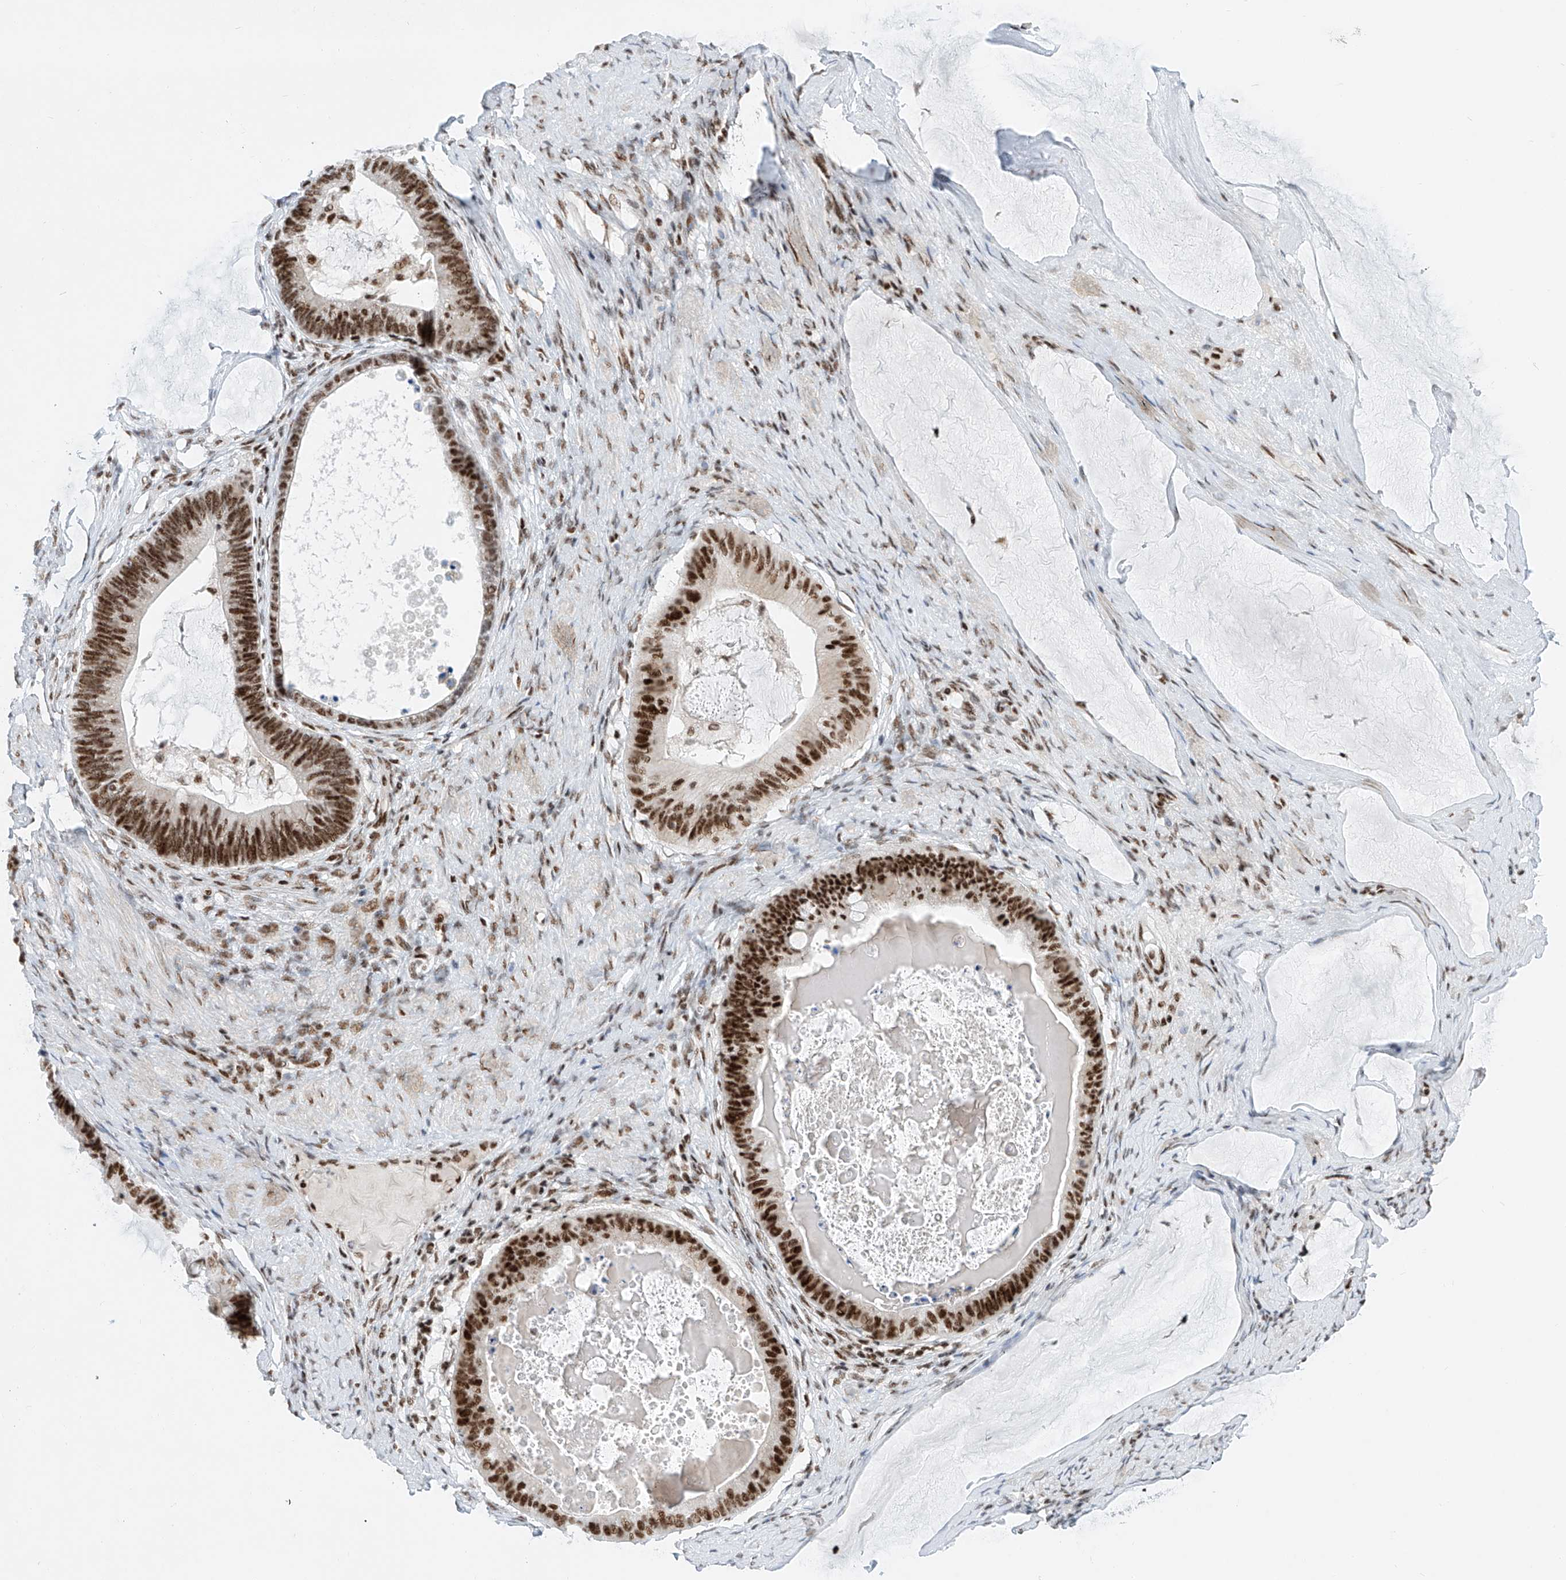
{"staining": {"intensity": "strong", "quantity": ">75%", "location": "nuclear"}, "tissue": "ovarian cancer", "cell_type": "Tumor cells", "image_type": "cancer", "snomed": [{"axis": "morphology", "description": "Cystadenocarcinoma, mucinous, NOS"}, {"axis": "topography", "description": "Ovary"}], "caption": "Immunohistochemistry (IHC) image of neoplastic tissue: ovarian cancer (mucinous cystadenocarcinoma) stained using immunohistochemistry exhibits high levels of strong protein expression localized specifically in the nuclear of tumor cells, appearing as a nuclear brown color.", "gene": "TAF4", "patient": {"sex": "female", "age": 61}}